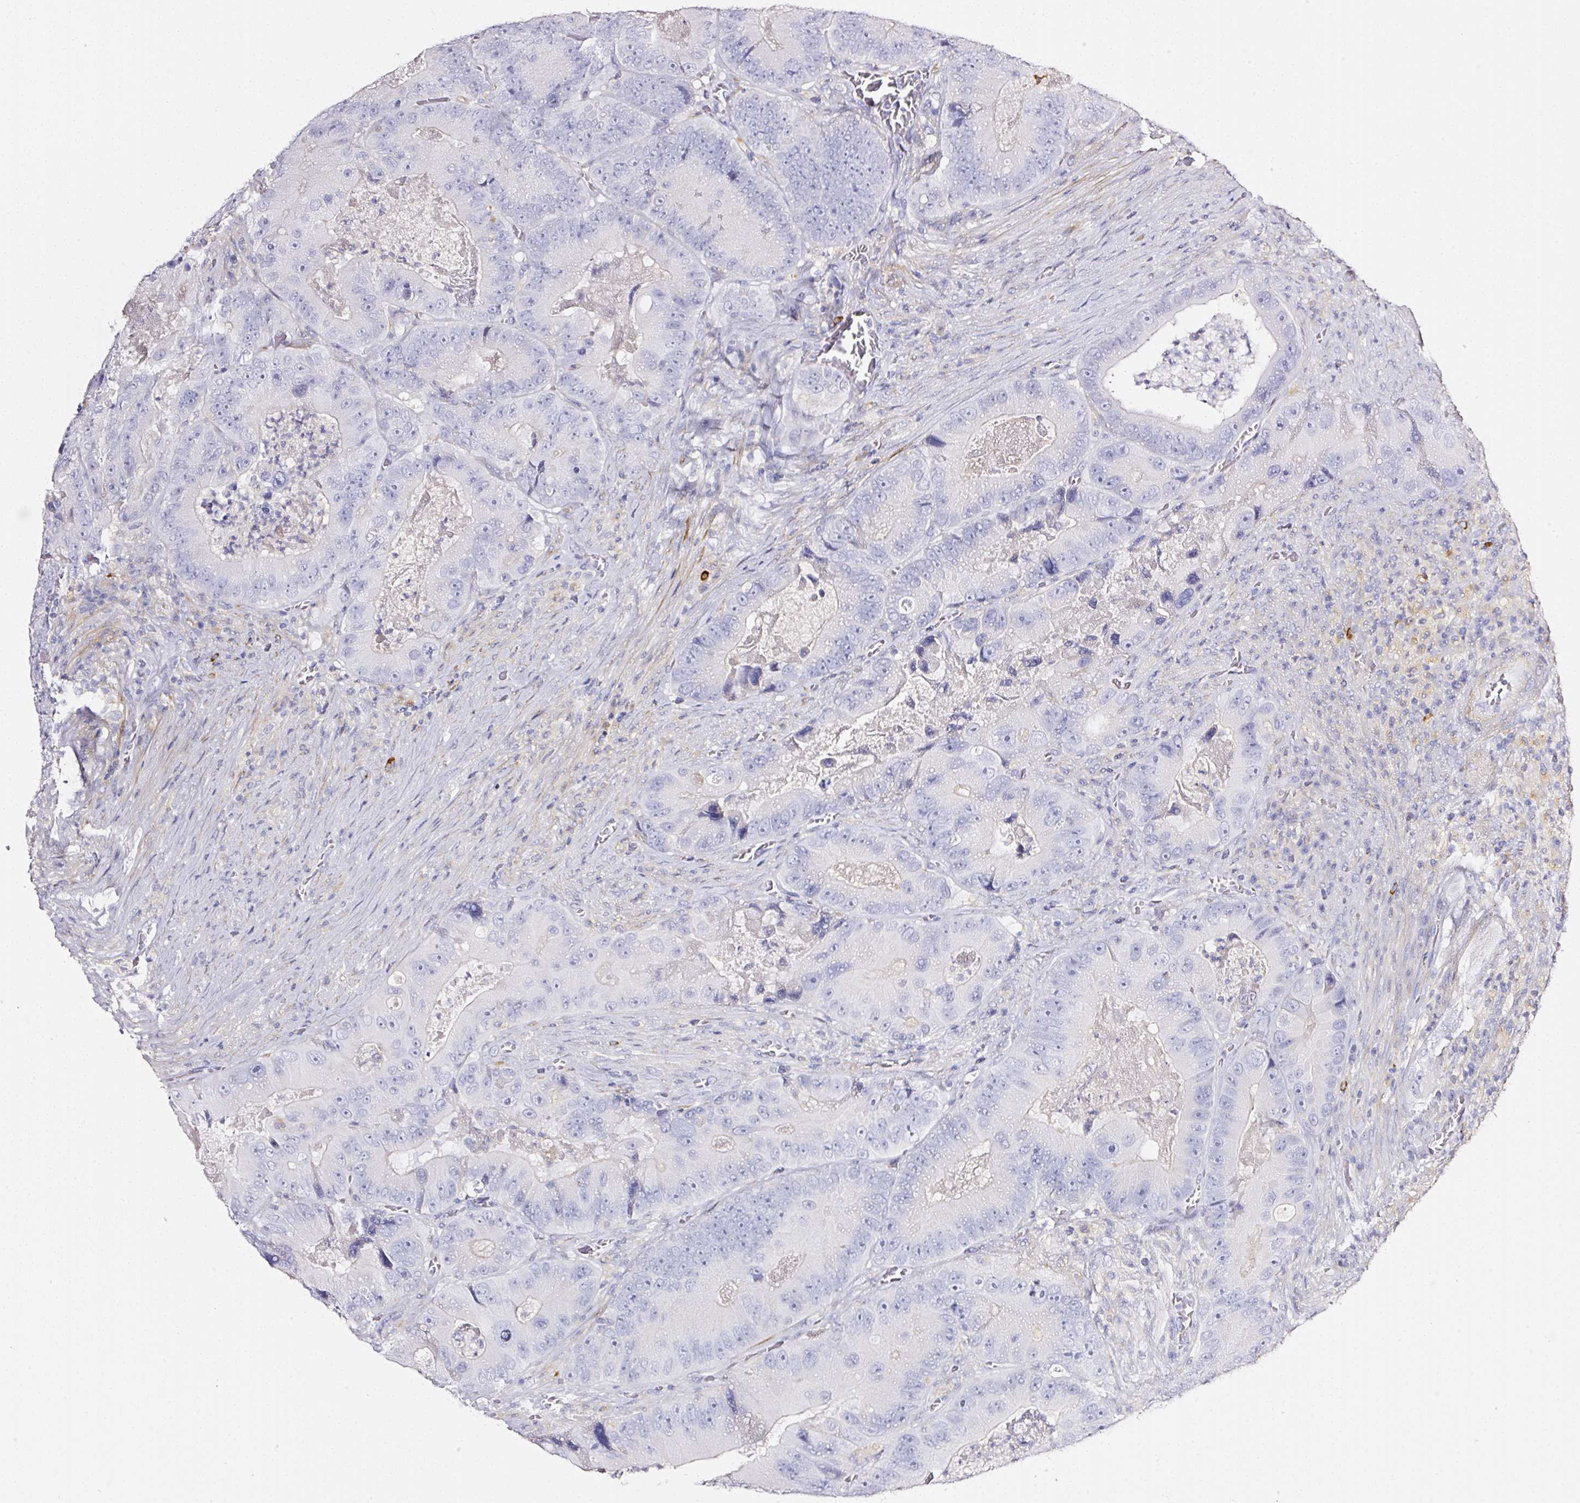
{"staining": {"intensity": "negative", "quantity": "none", "location": "none"}, "tissue": "colorectal cancer", "cell_type": "Tumor cells", "image_type": "cancer", "snomed": [{"axis": "morphology", "description": "Adenocarcinoma, NOS"}, {"axis": "topography", "description": "Colon"}], "caption": "Immunohistochemistry (IHC) image of neoplastic tissue: colorectal cancer stained with DAB reveals no significant protein expression in tumor cells. (Brightfield microscopy of DAB (3,3'-diaminobenzidine) immunohistochemistry at high magnification).", "gene": "CYB561A3", "patient": {"sex": "female", "age": 86}}